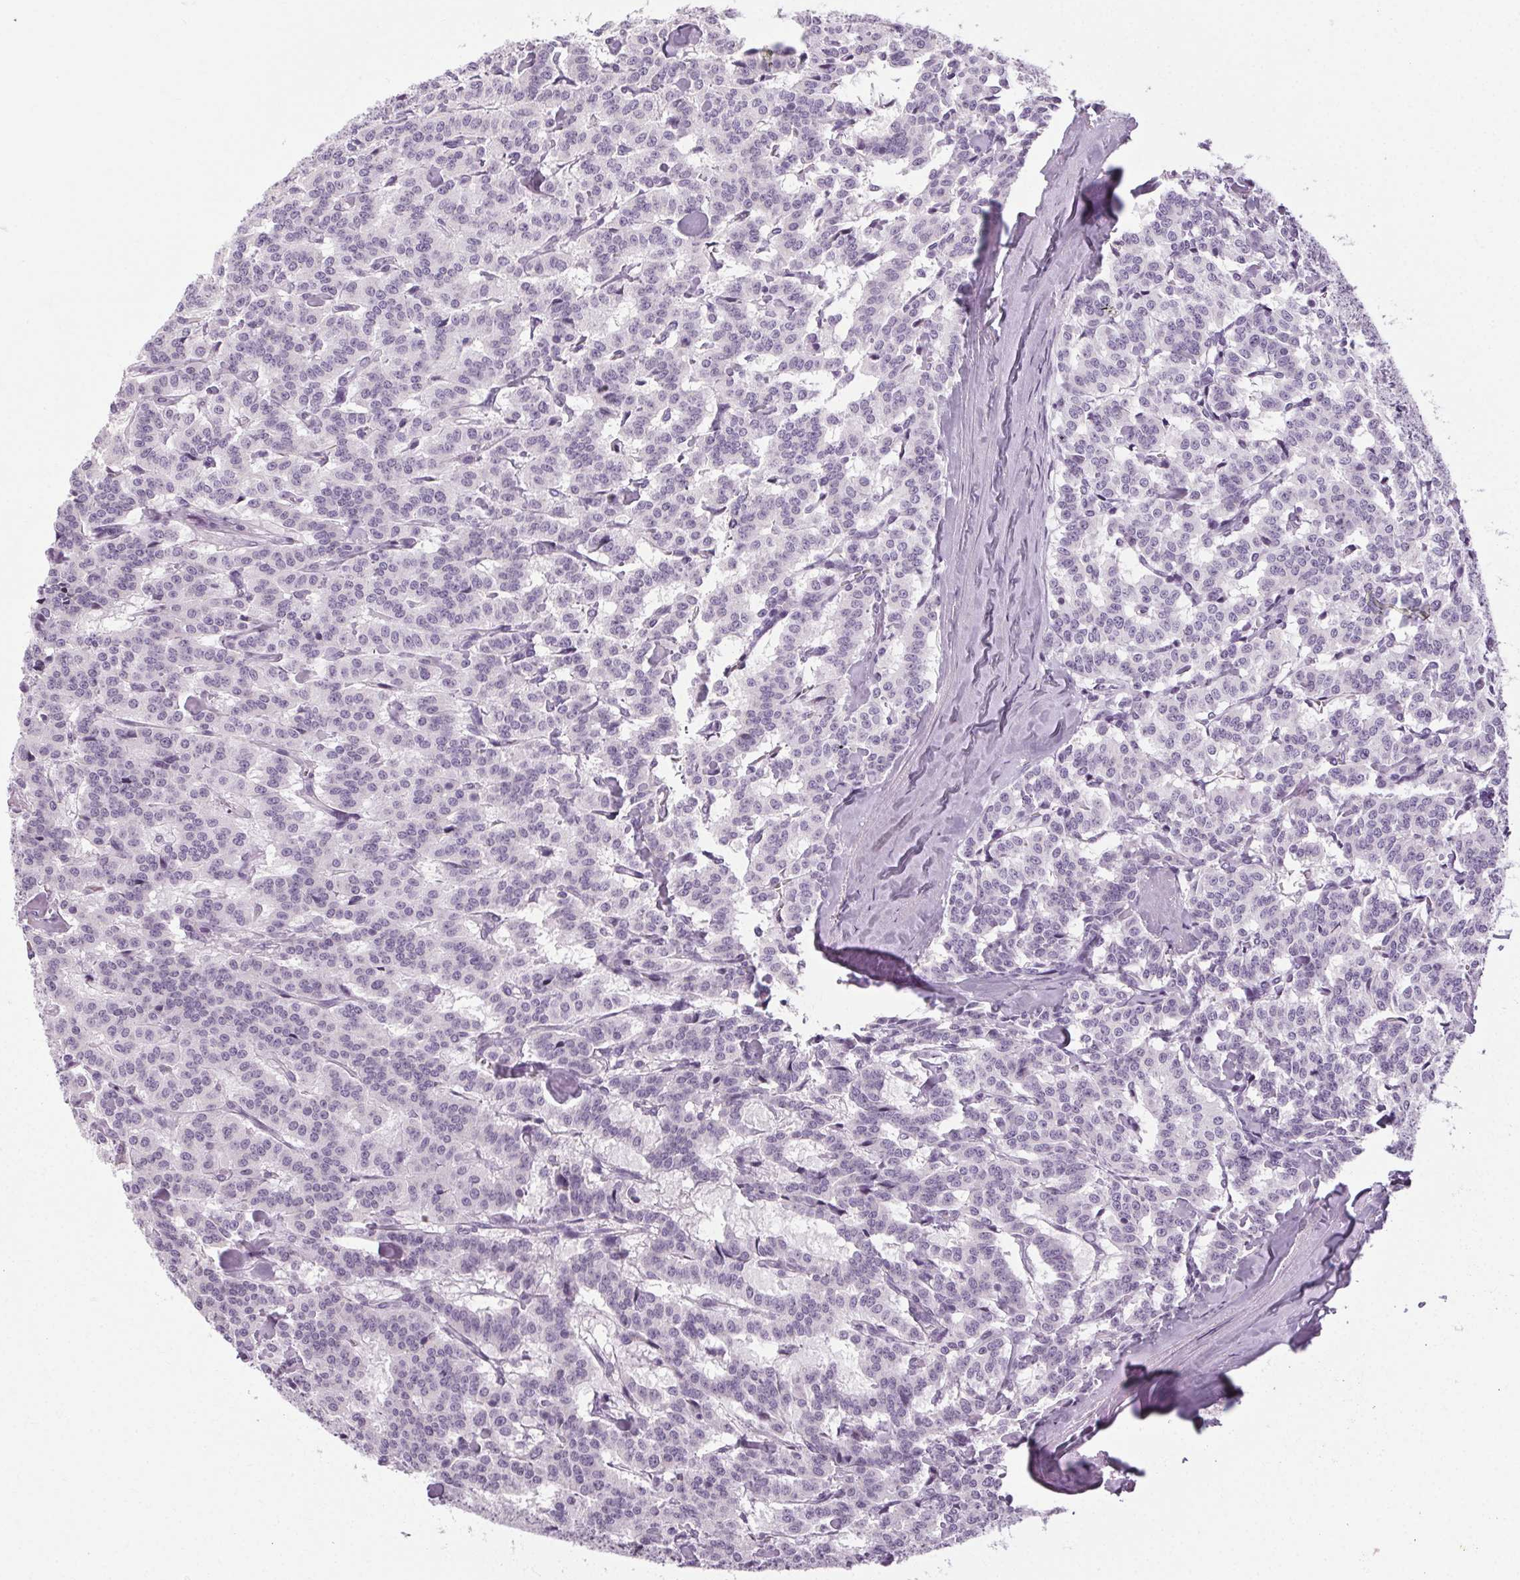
{"staining": {"intensity": "negative", "quantity": "none", "location": "none"}, "tissue": "carcinoid", "cell_type": "Tumor cells", "image_type": "cancer", "snomed": [{"axis": "morphology", "description": "Carcinoid, malignant, NOS"}, {"axis": "topography", "description": "Lung"}], "caption": "Tumor cells show no significant protein positivity in carcinoid (malignant). (Stains: DAB immunohistochemistry with hematoxylin counter stain, Microscopy: brightfield microscopy at high magnification).", "gene": "POMC", "patient": {"sex": "female", "age": 46}}